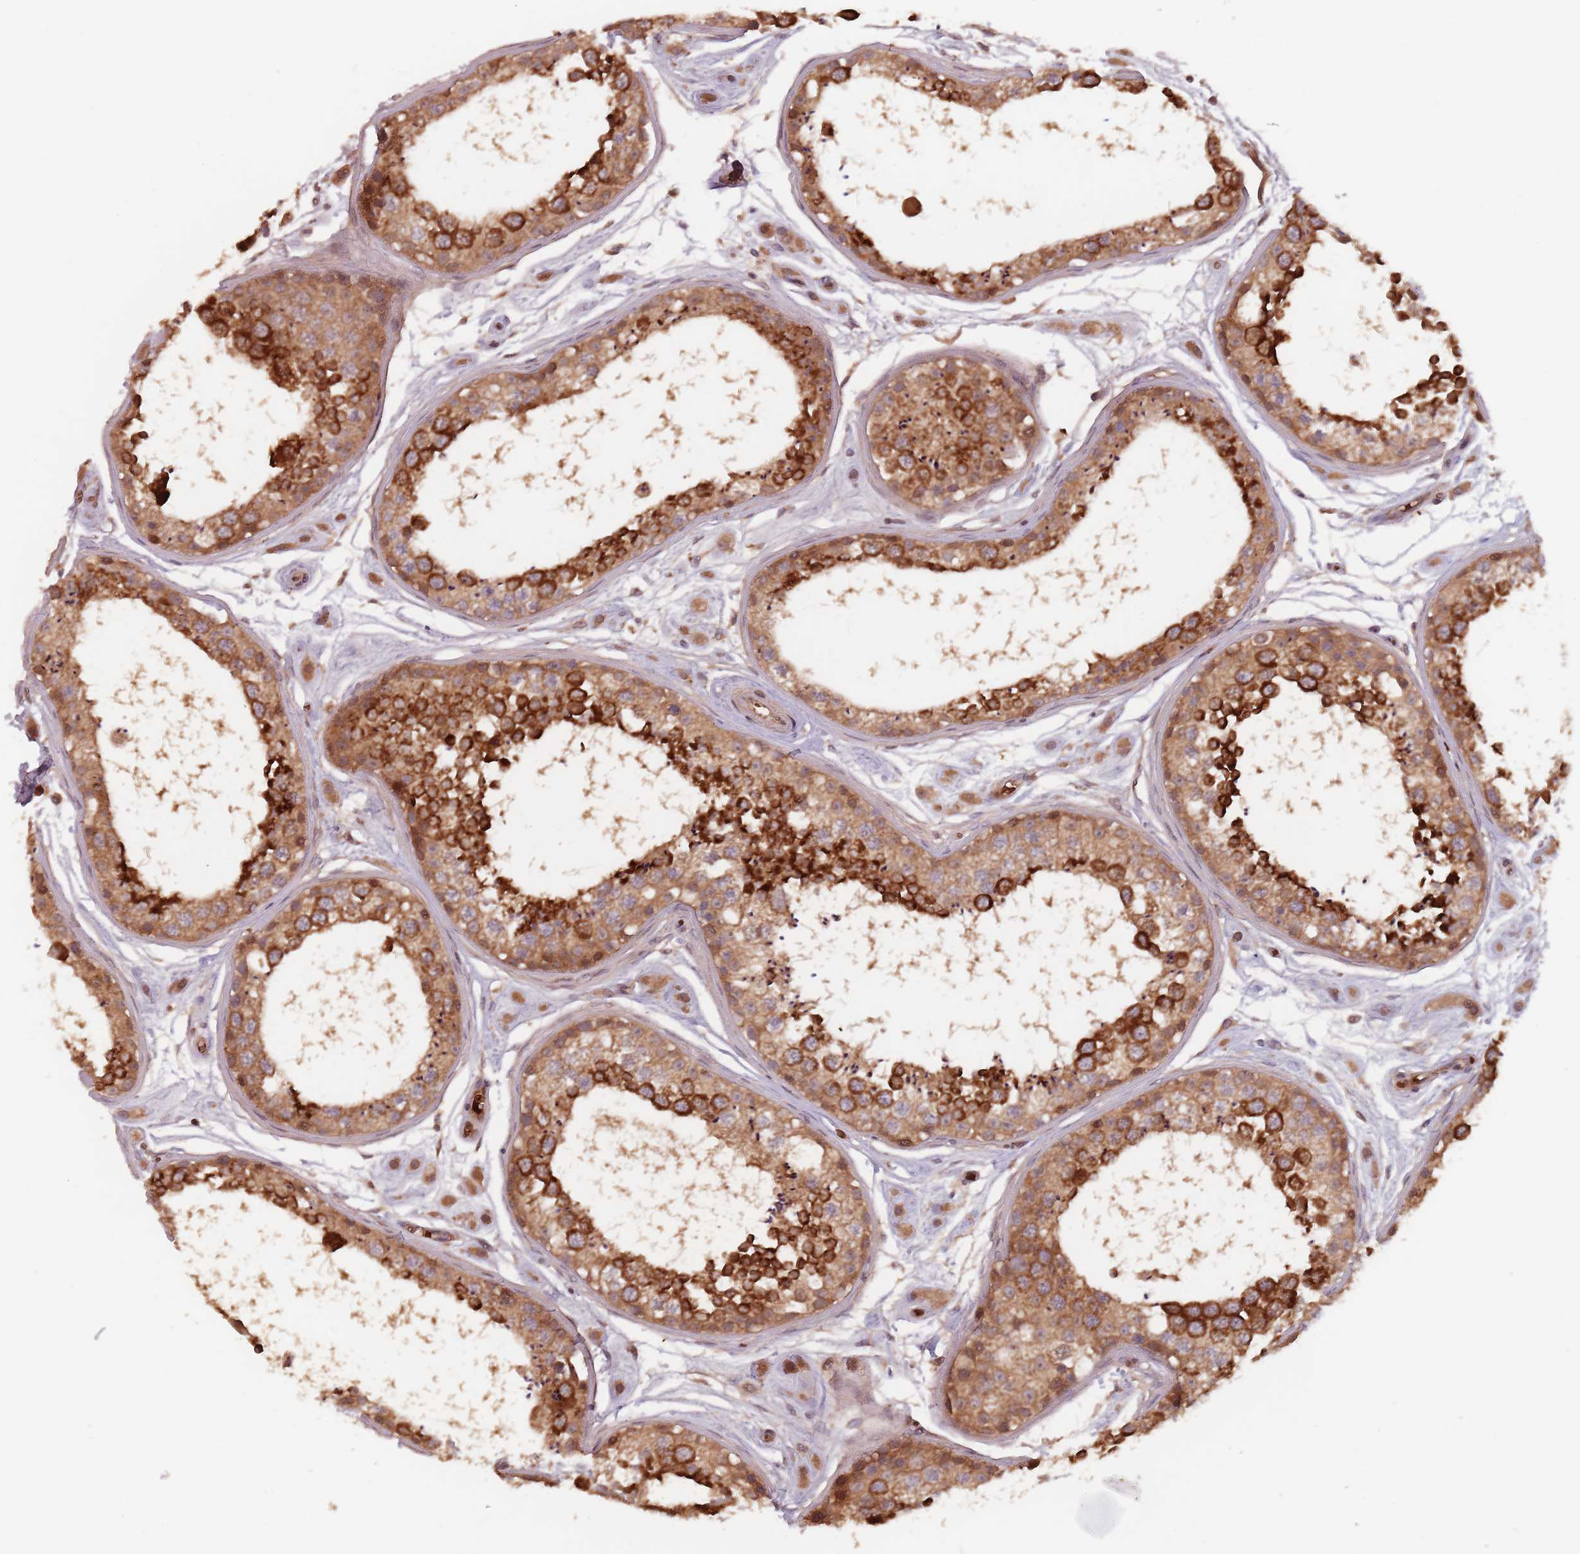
{"staining": {"intensity": "strong", "quantity": ">75%", "location": "cytoplasmic/membranous"}, "tissue": "testis", "cell_type": "Cells in seminiferous ducts", "image_type": "normal", "snomed": [{"axis": "morphology", "description": "Normal tissue, NOS"}, {"axis": "topography", "description": "Testis"}], "caption": "Immunohistochemistry (IHC) of normal testis demonstrates high levels of strong cytoplasmic/membranous staining in approximately >75% of cells in seminiferous ducts.", "gene": "GPR180", "patient": {"sex": "male", "age": 25}}